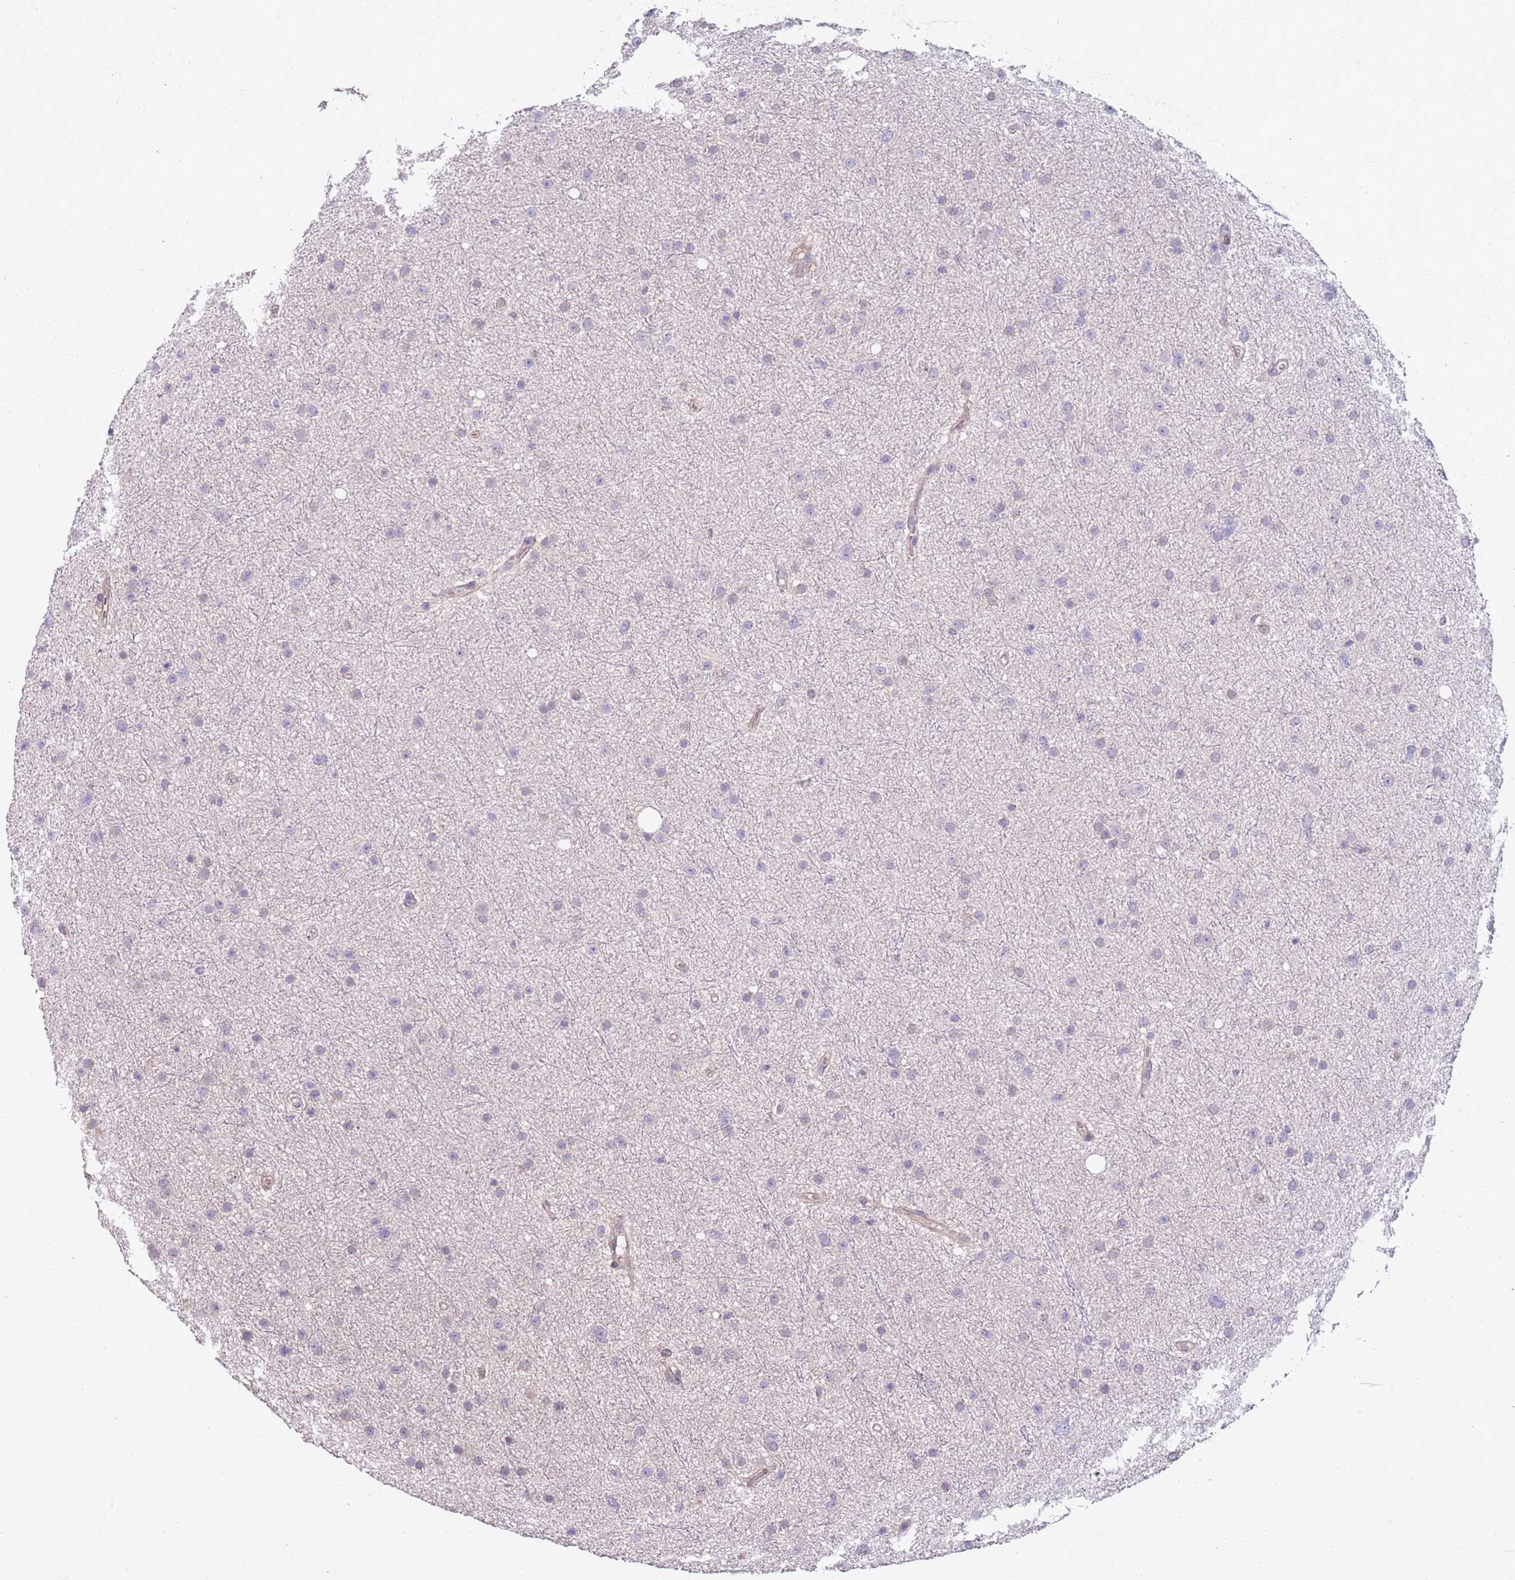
{"staining": {"intensity": "negative", "quantity": "none", "location": "none"}, "tissue": "glioma", "cell_type": "Tumor cells", "image_type": "cancer", "snomed": [{"axis": "morphology", "description": "Glioma, malignant, Low grade"}, {"axis": "topography", "description": "Cerebral cortex"}], "caption": "Immunohistochemistry (IHC) of human glioma demonstrates no staining in tumor cells.", "gene": "GSTO2", "patient": {"sex": "female", "age": 39}}